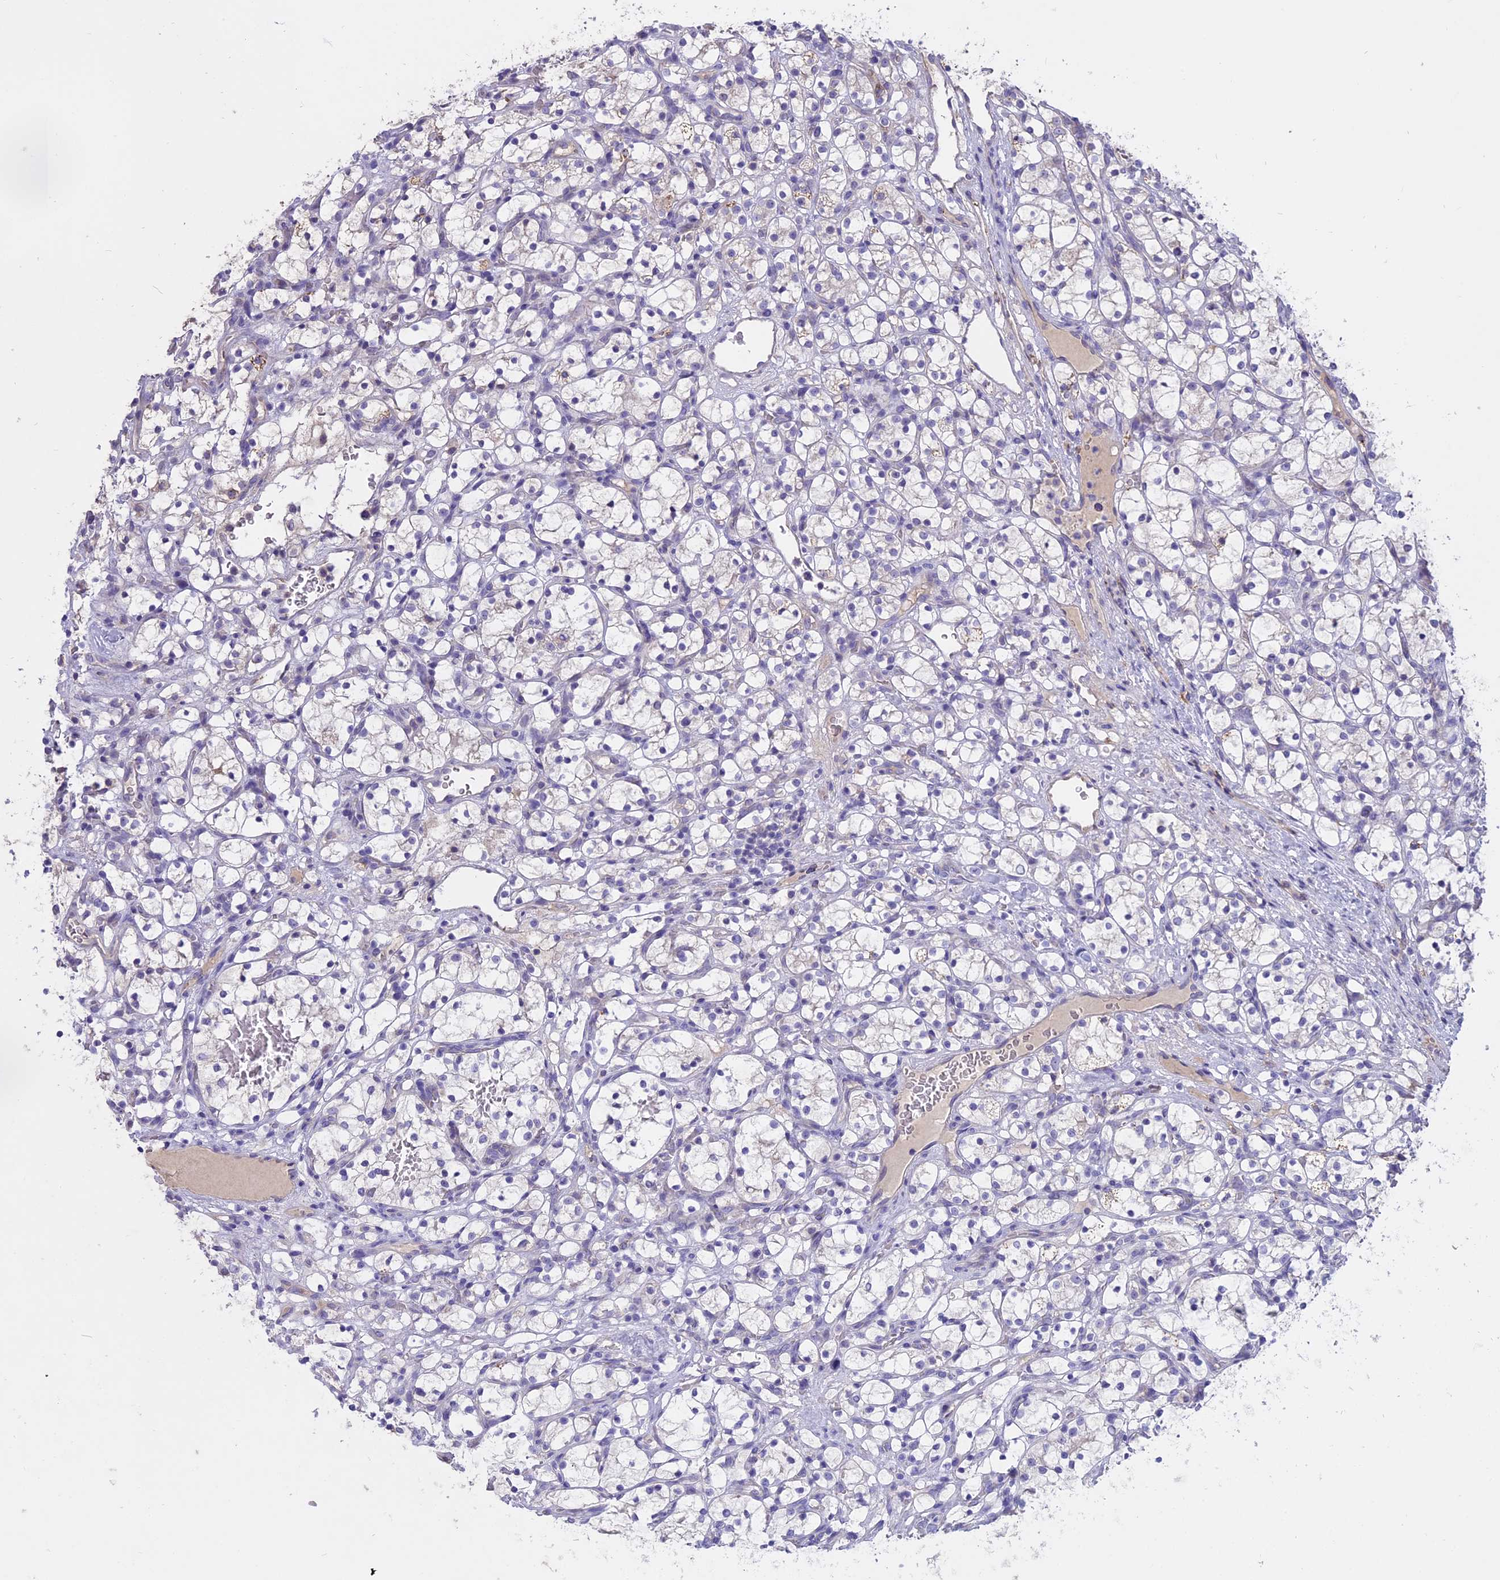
{"staining": {"intensity": "negative", "quantity": "none", "location": "none"}, "tissue": "renal cancer", "cell_type": "Tumor cells", "image_type": "cancer", "snomed": [{"axis": "morphology", "description": "Adenocarcinoma, NOS"}, {"axis": "topography", "description": "Kidney"}], "caption": "A high-resolution histopathology image shows IHC staining of renal cancer, which demonstrates no significant expression in tumor cells. Nuclei are stained in blue.", "gene": "WFDC2", "patient": {"sex": "female", "age": 69}}